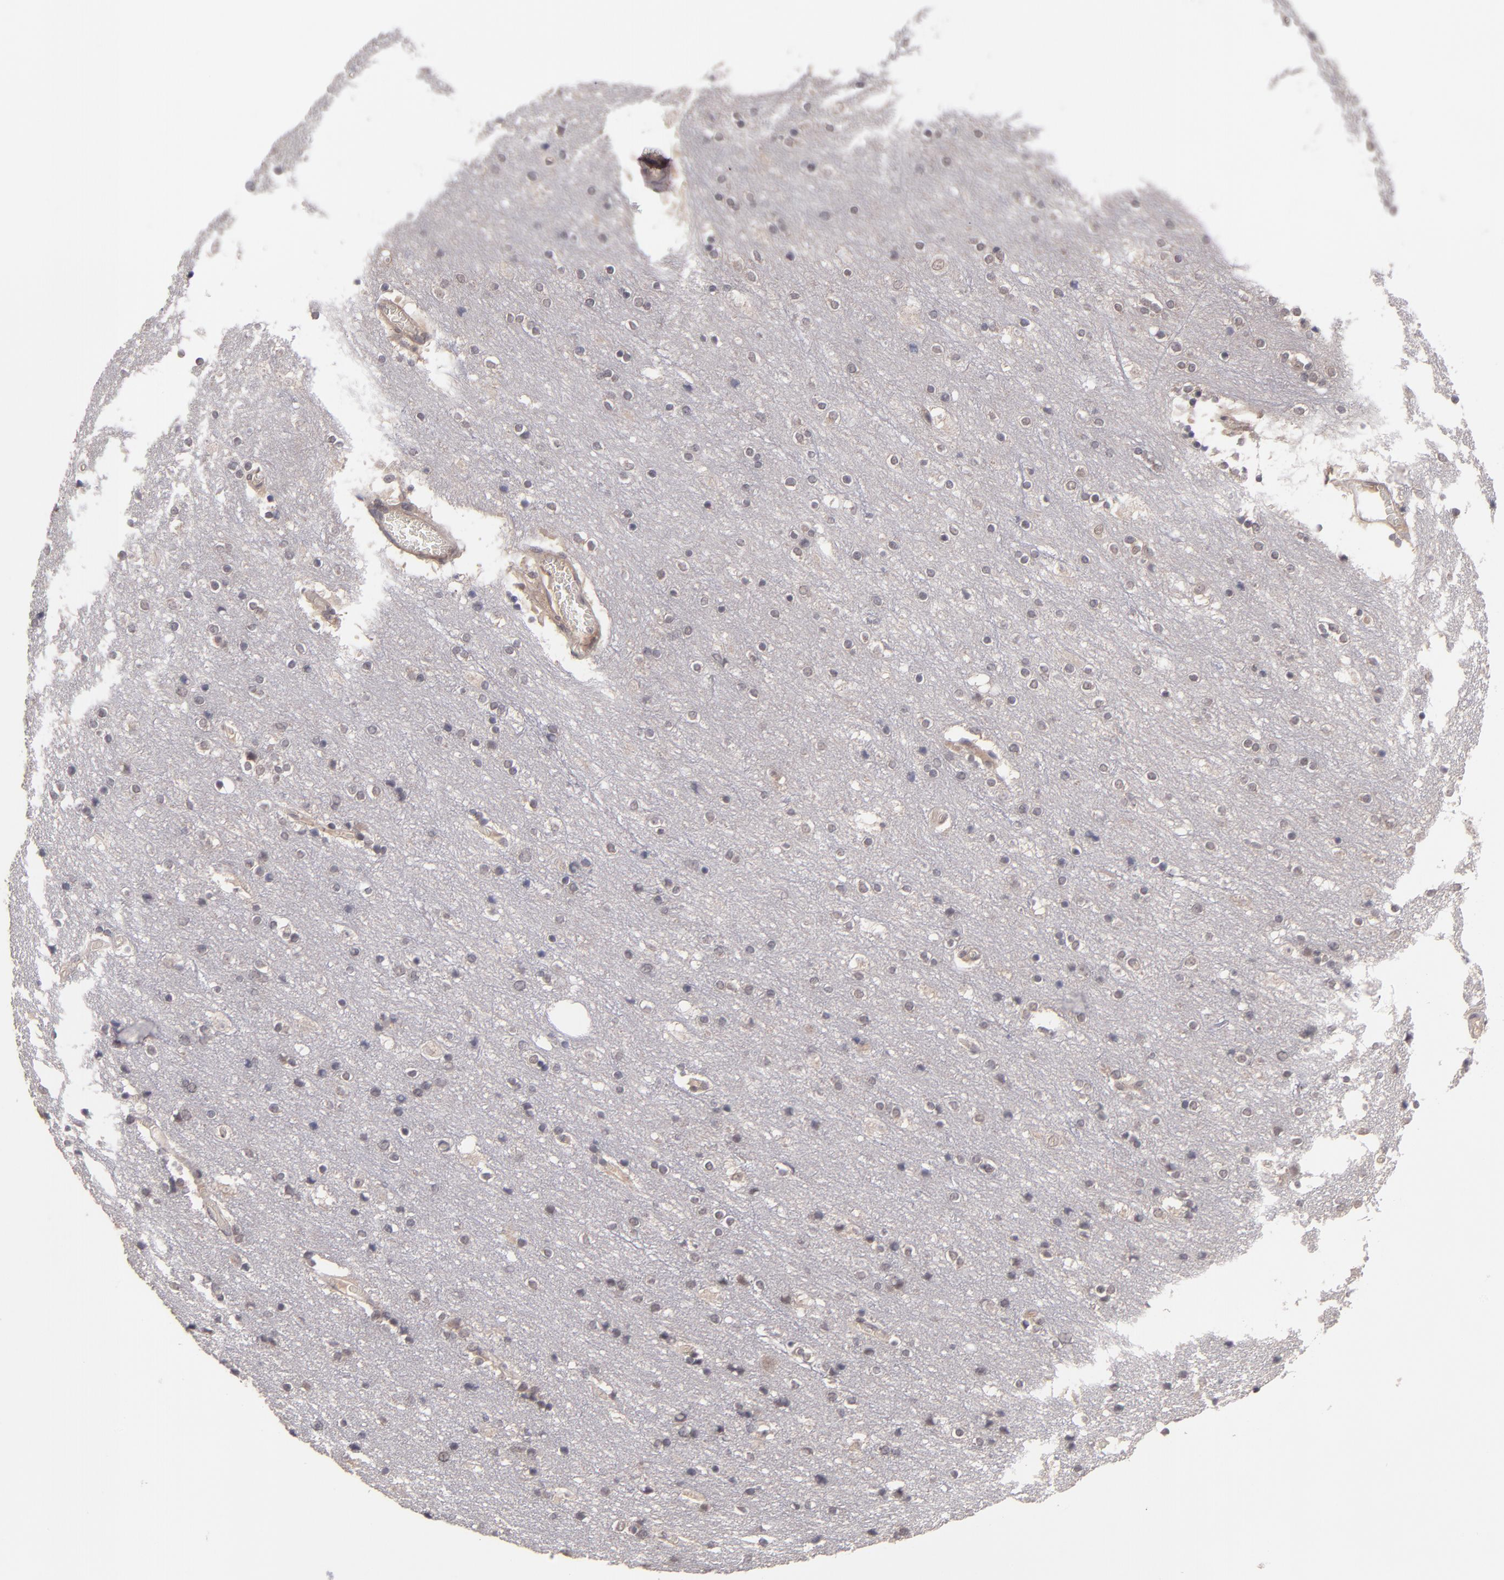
{"staining": {"intensity": "weak", "quantity": "25%-75%", "location": "cytoplasmic/membranous"}, "tissue": "cerebral cortex", "cell_type": "Endothelial cells", "image_type": "normal", "snomed": [{"axis": "morphology", "description": "Normal tissue, NOS"}, {"axis": "topography", "description": "Cerebral cortex"}], "caption": "A photomicrograph showing weak cytoplasmic/membranous staining in about 25%-75% of endothelial cells in unremarkable cerebral cortex, as visualized by brown immunohistochemical staining.", "gene": "TYMS", "patient": {"sex": "female", "age": 54}}